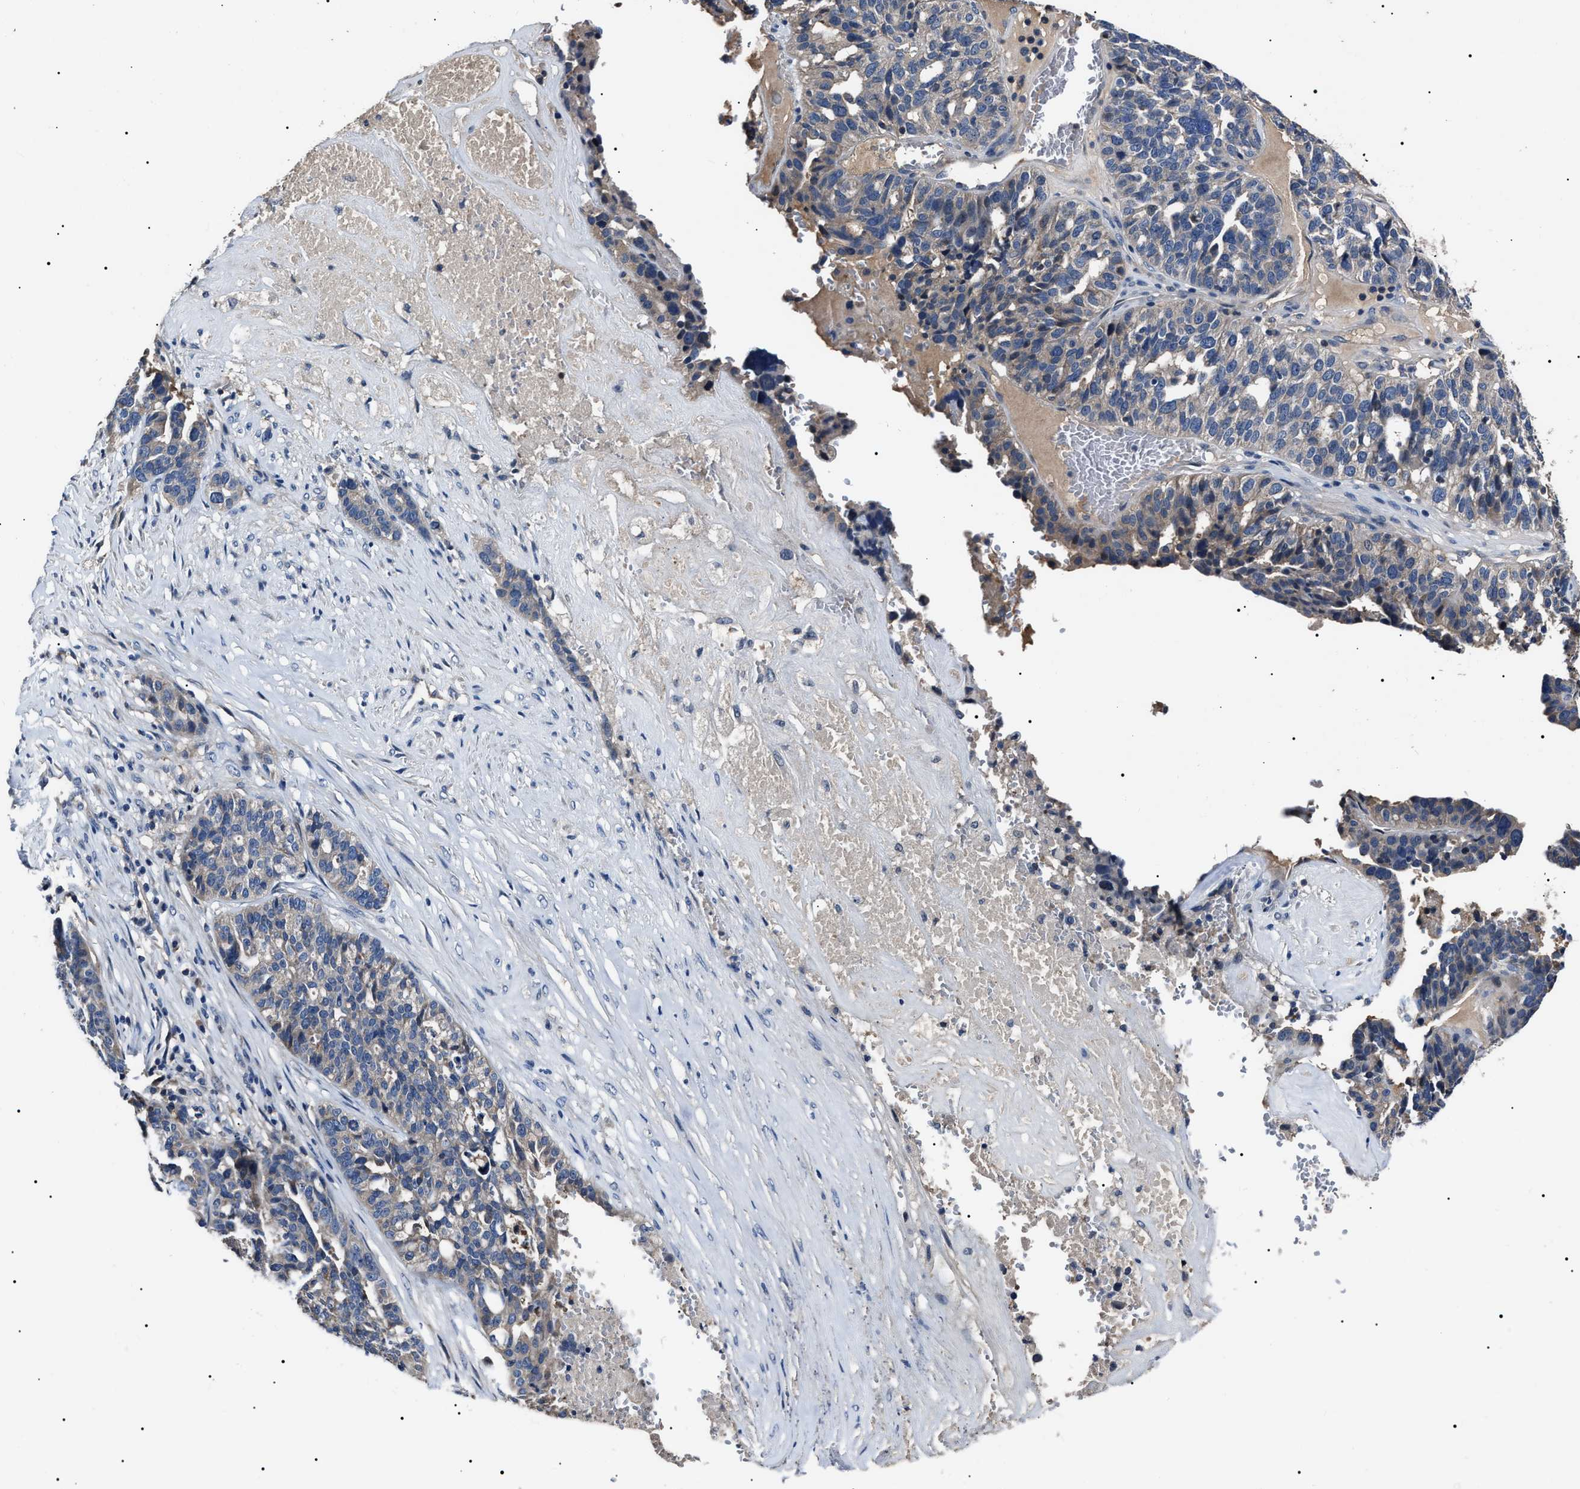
{"staining": {"intensity": "negative", "quantity": "none", "location": "none"}, "tissue": "ovarian cancer", "cell_type": "Tumor cells", "image_type": "cancer", "snomed": [{"axis": "morphology", "description": "Cystadenocarcinoma, serous, NOS"}, {"axis": "topography", "description": "Ovary"}], "caption": "Tumor cells show no significant protein positivity in ovarian serous cystadenocarcinoma. (DAB immunohistochemistry visualized using brightfield microscopy, high magnification).", "gene": "IFT81", "patient": {"sex": "female", "age": 59}}